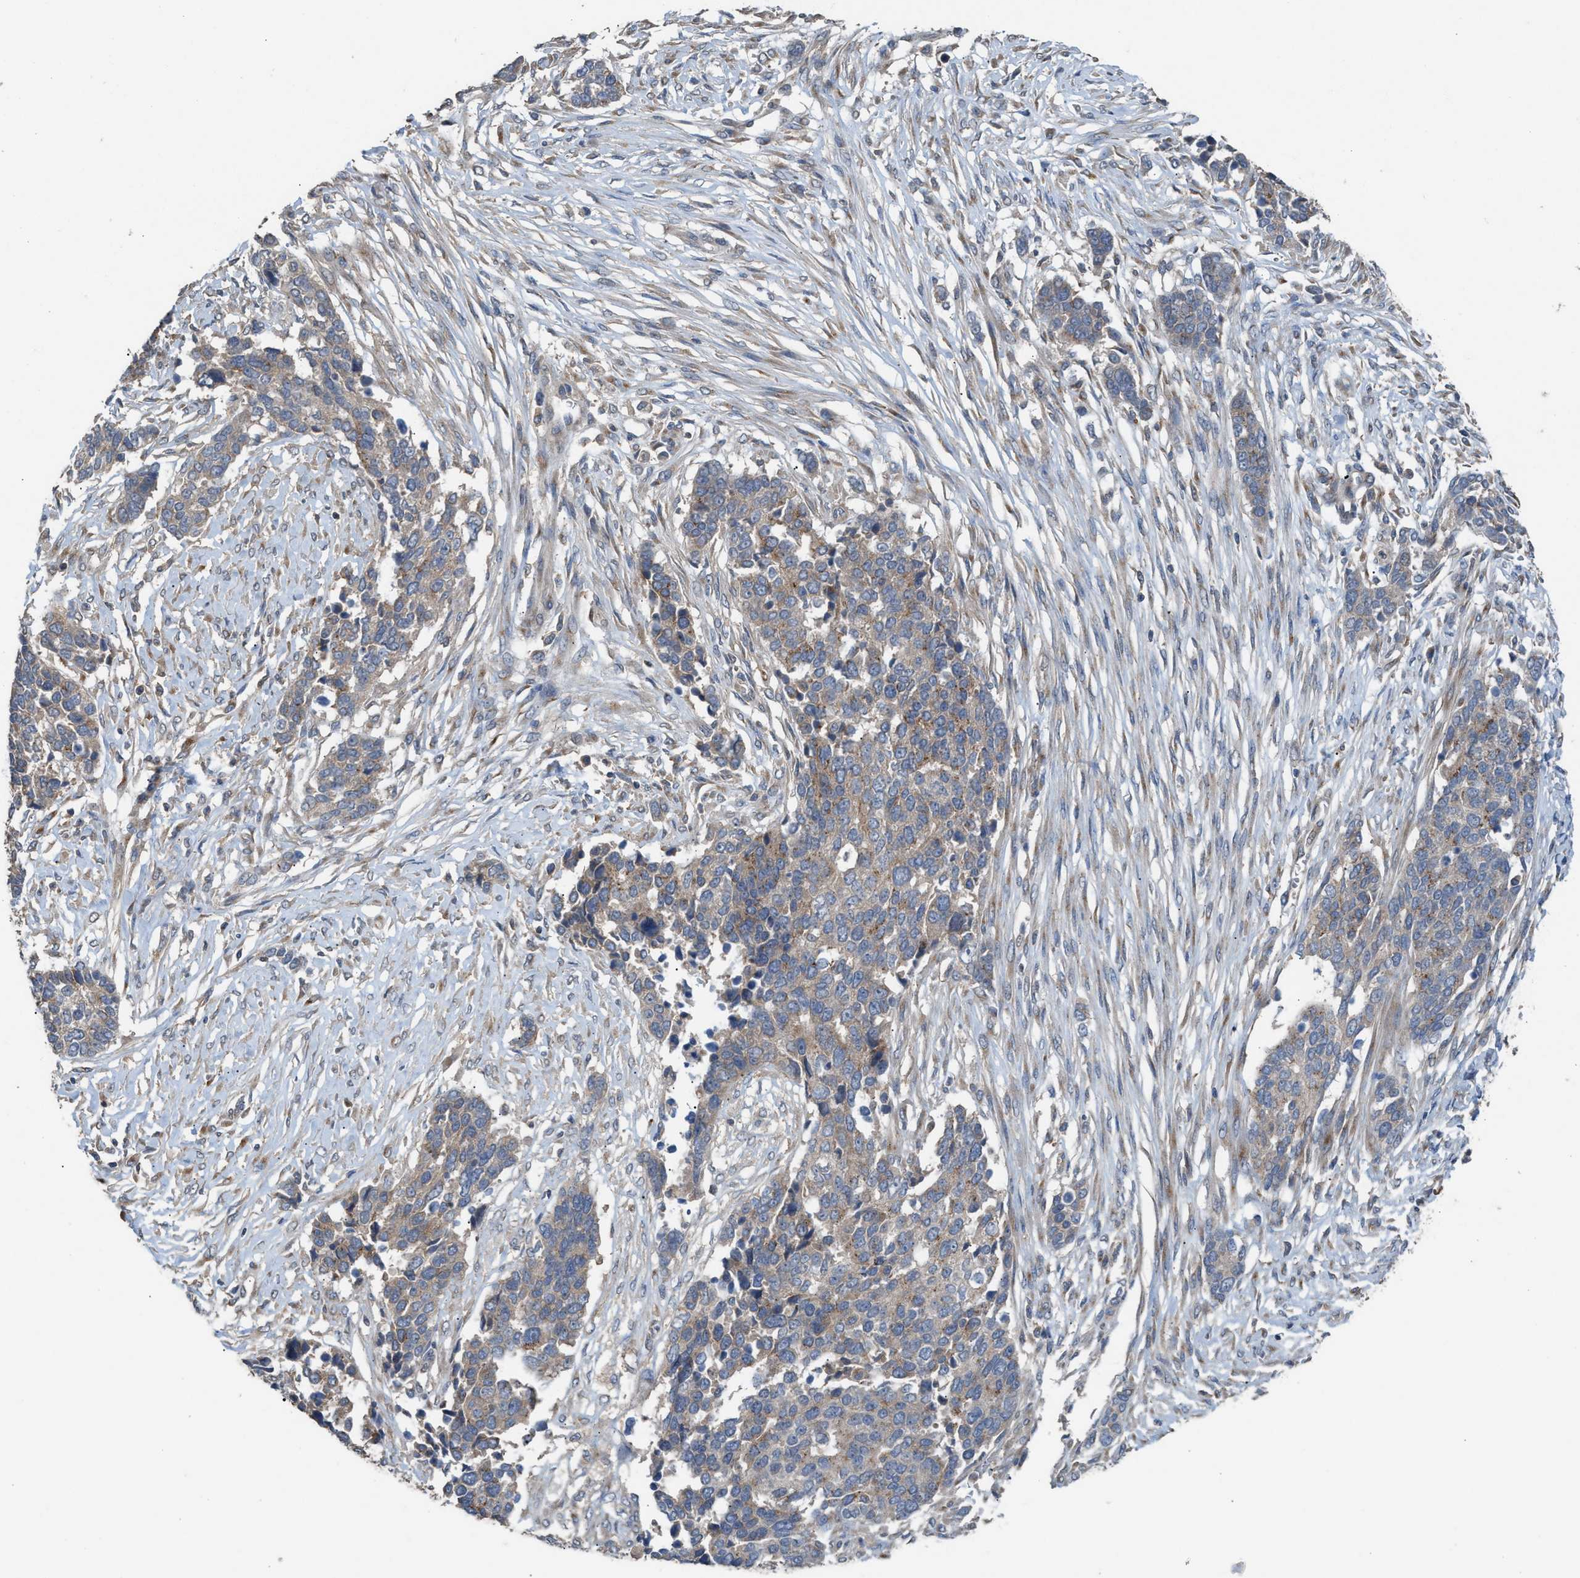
{"staining": {"intensity": "weak", "quantity": "25%-75%", "location": "cytoplasmic/membranous"}, "tissue": "ovarian cancer", "cell_type": "Tumor cells", "image_type": "cancer", "snomed": [{"axis": "morphology", "description": "Cystadenocarcinoma, serous, NOS"}, {"axis": "topography", "description": "Ovary"}], "caption": "Immunohistochemical staining of human ovarian serous cystadenocarcinoma exhibits low levels of weak cytoplasmic/membranous protein expression in about 25%-75% of tumor cells. The protein of interest is shown in brown color, while the nuclei are stained blue.", "gene": "TPK1", "patient": {"sex": "female", "age": 44}}